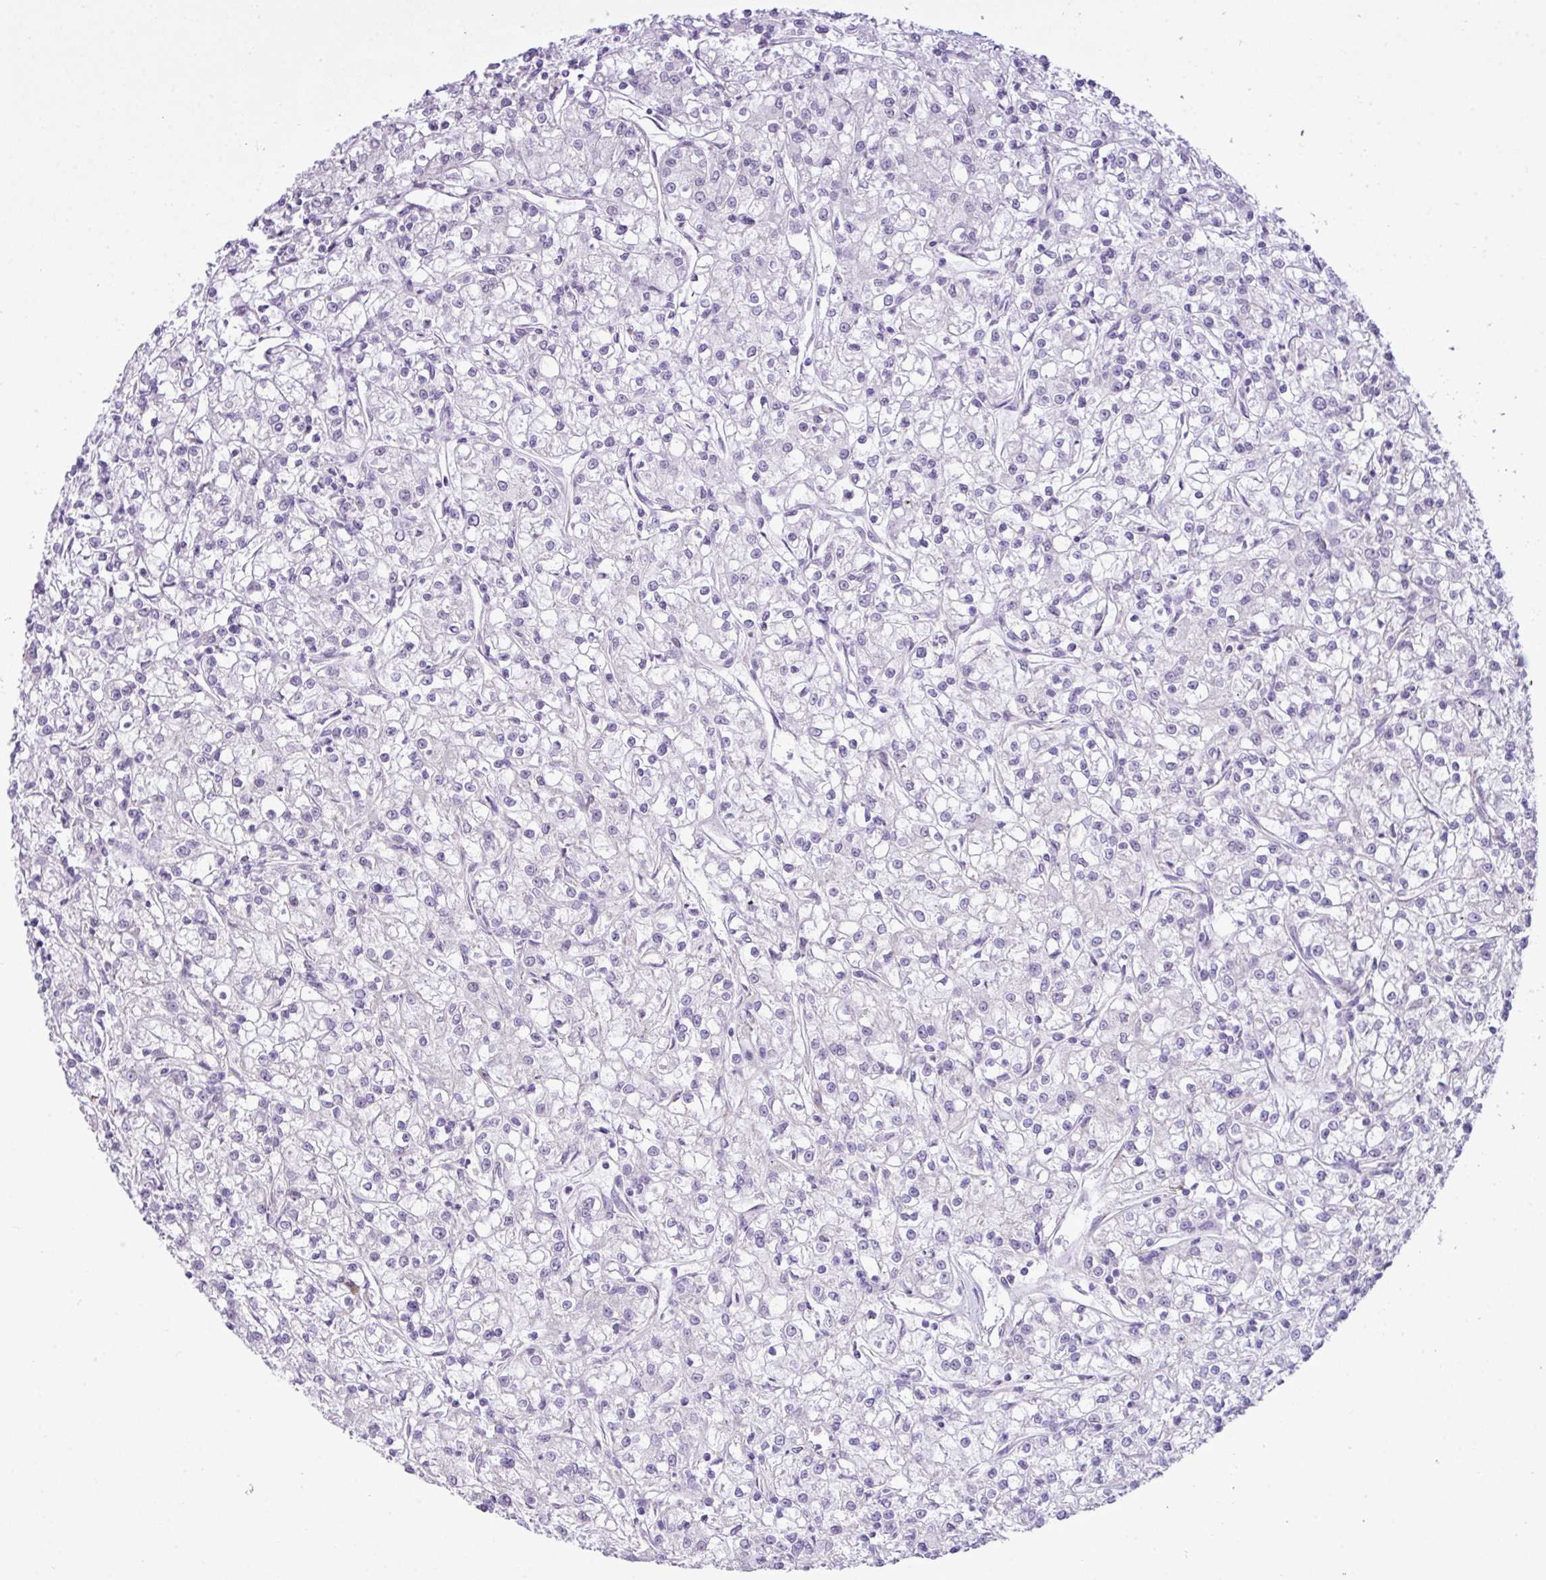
{"staining": {"intensity": "negative", "quantity": "none", "location": "none"}, "tissue": "renal cancer", "cell_type": "Tumor cells", "image_type": "cancer", "snomed": [{"axis": "morphology", "description": "Adenocarcinoma, NOS"}, {"axis": "topography", "description": "Kidney"}], "caption": "Tumor cells are negative for brown protein staining in renal cancer (adenocarcinoma).", "gene": "ELOA2", "patient": {"sex": "female", "age": 59}}